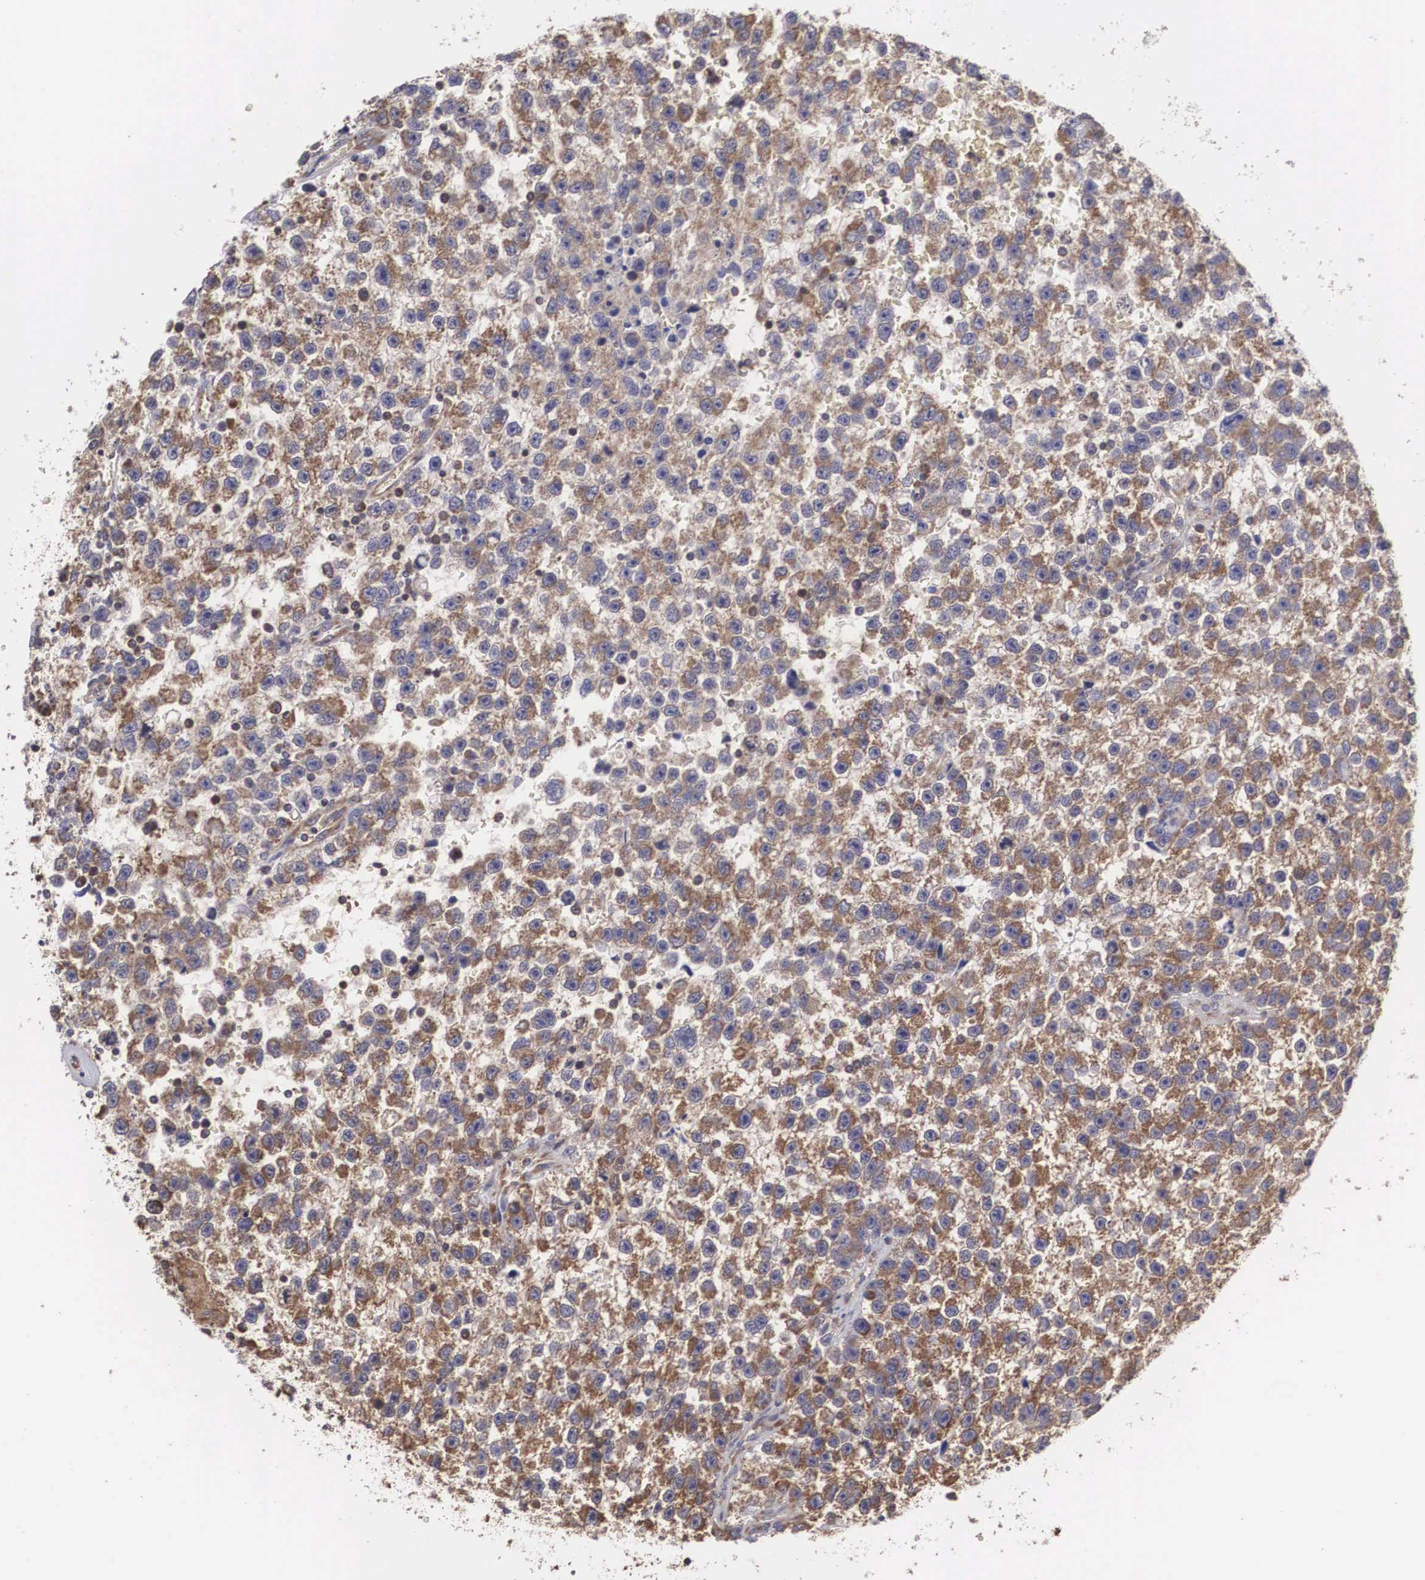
{"staining": {"intensity": "weak", "quantity": "25%-75%", "location": "cytoplasmic/membranous"}, "tissue": "testis cancer", "cell_type": "Tumor cells", "image_type": "cancer", "snomed": [{"axis": "morphology", "description": "Seminoma, NOS"}, {"axis": "topography", "description": "Testis"}], "caption": "Testis seminoma stained with a brown dye displays weak cytoplasmic/membranous positive expression in approximately 25%-75% of tumor cells.", "gene": "DHRS1", "patient": {"sex": "male", "age": 33}}